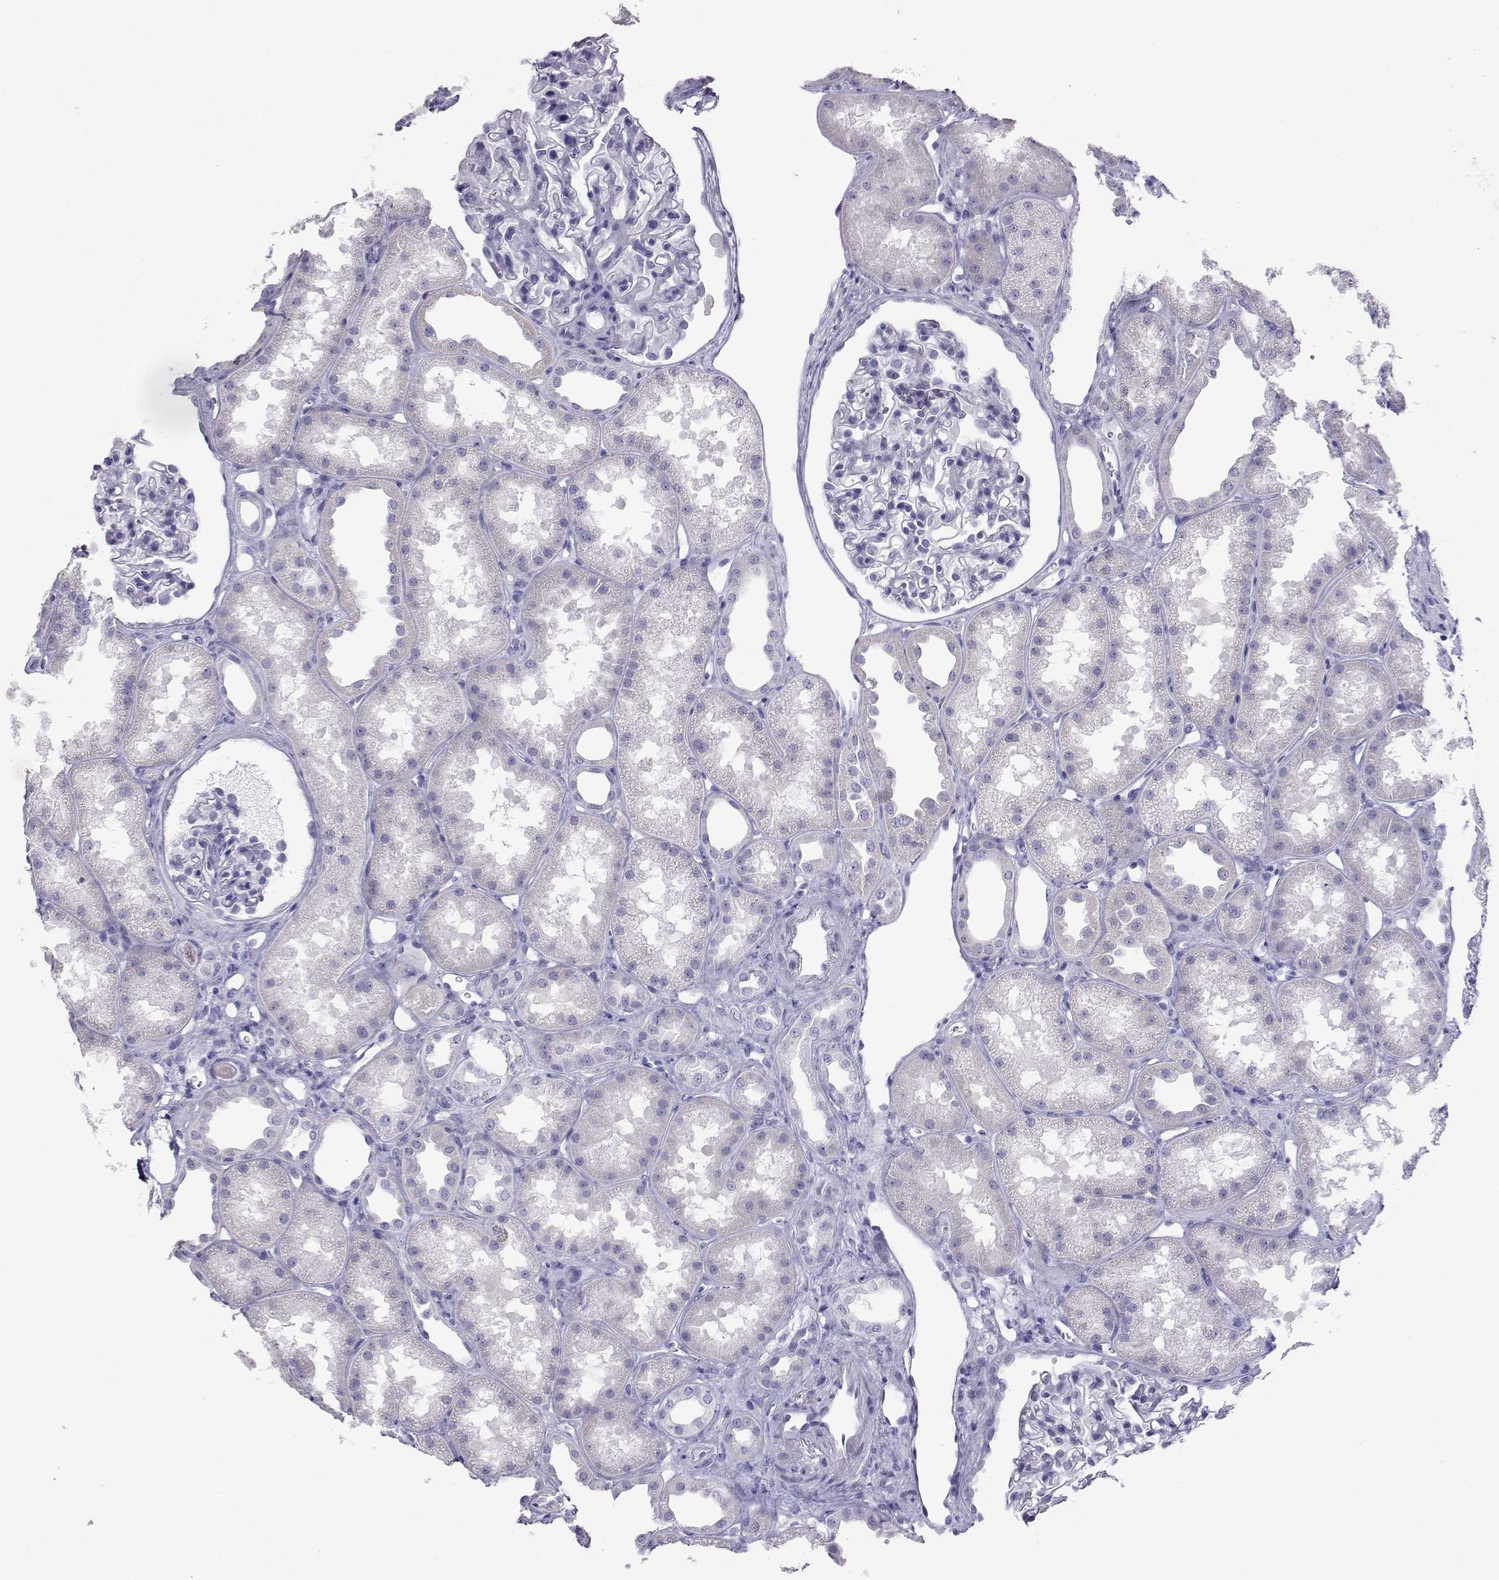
{"staining": {"intensity": "negative", "quantity": "none", "location": "none"}, "tissue": "kidney", "cell_type": "Cells in glomeruli", "image_type": "normal", "snomed": [{"axis": "morphology", "description": "Normal tissue, NOS"}, {"axis": "topography", "description": "Kidney"}], "caption": "Histopathology image shows no protein positivity in cells in glomeruli of unremarkable kidney.", "gene": "PLIN4", "patient": {"sex": "male", "age": 61}}